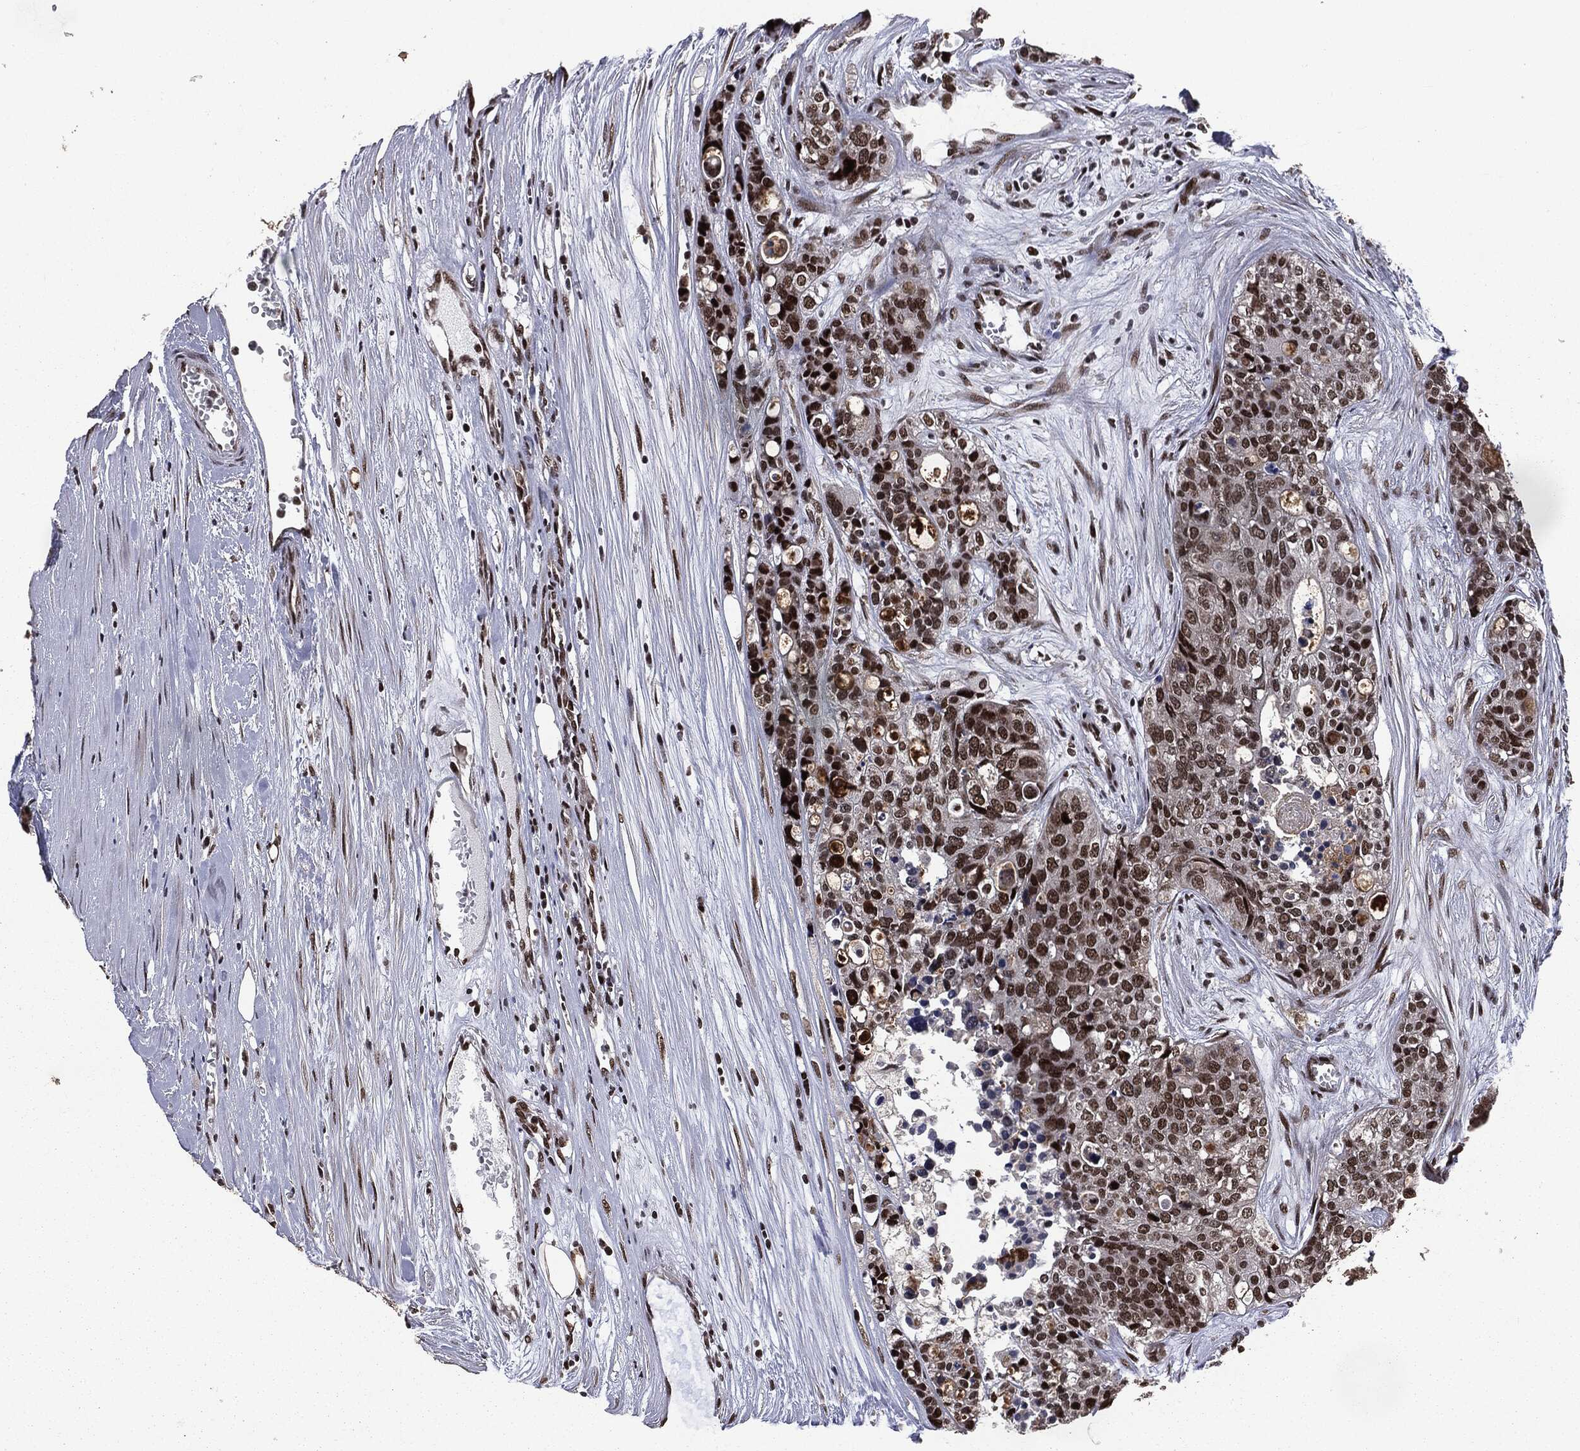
{"staining": {"intensity": "strong", "quantity": "25%-75%", "location": "nuclear"}, "tissue": "carcinoid", "cell_type": "Tumor cells", "image_type": "cancer", "snomed": [{"axis": "morphology", "description": "Carcinoid, malignant, NOS"}, {"axis": "topography", "description": "Colon"}], "caption": "Carcinoid was stained to show a protein in brown. There is high levels of strong nuclear expression in approximately 25%-75% of tumor cells.", "gene": "DVL2", "patient": {"sex": "male", "age": 81}}